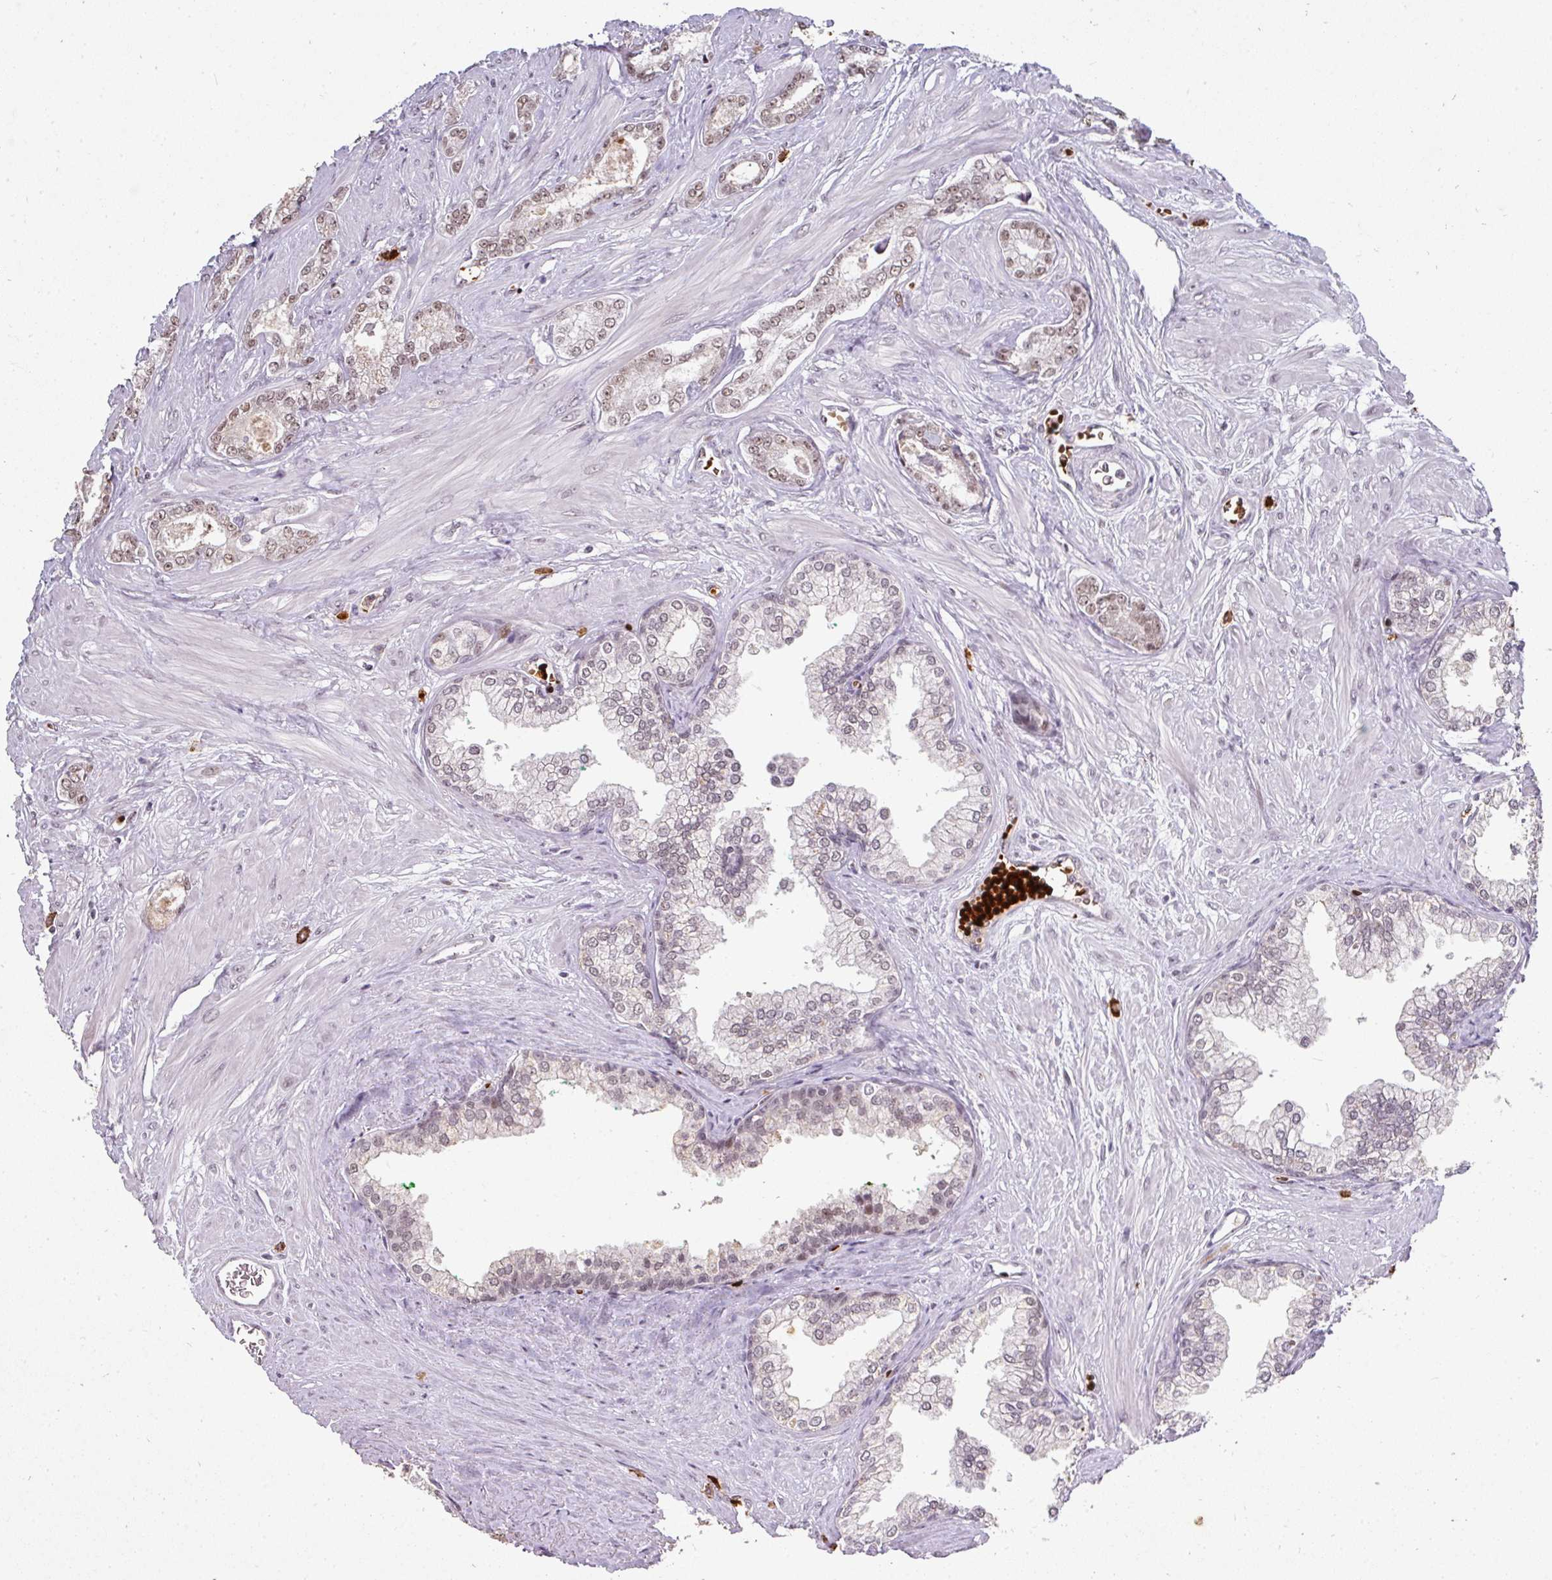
{"staining": {"intensity": "weak", "quantity": ">75%", "location": "nuclear"}, "tissue": "prostate cancer", "cell_type": "Tumor cells", "image_type": "cancer", "snomed": [{"axis": "morphology", "description": "Adenocarcinoma, Low grade"}, {"axis": "topography", "description": "Prostate"}], "caption": "This micrograph exhibits IHC staining of human prostate adenocarcinoma (low-grade), with low weak nuclear expression in approximately >75% of tumor cells.", "gene": "NEIL1", "patient": {"sex": "male", "age": 60}}